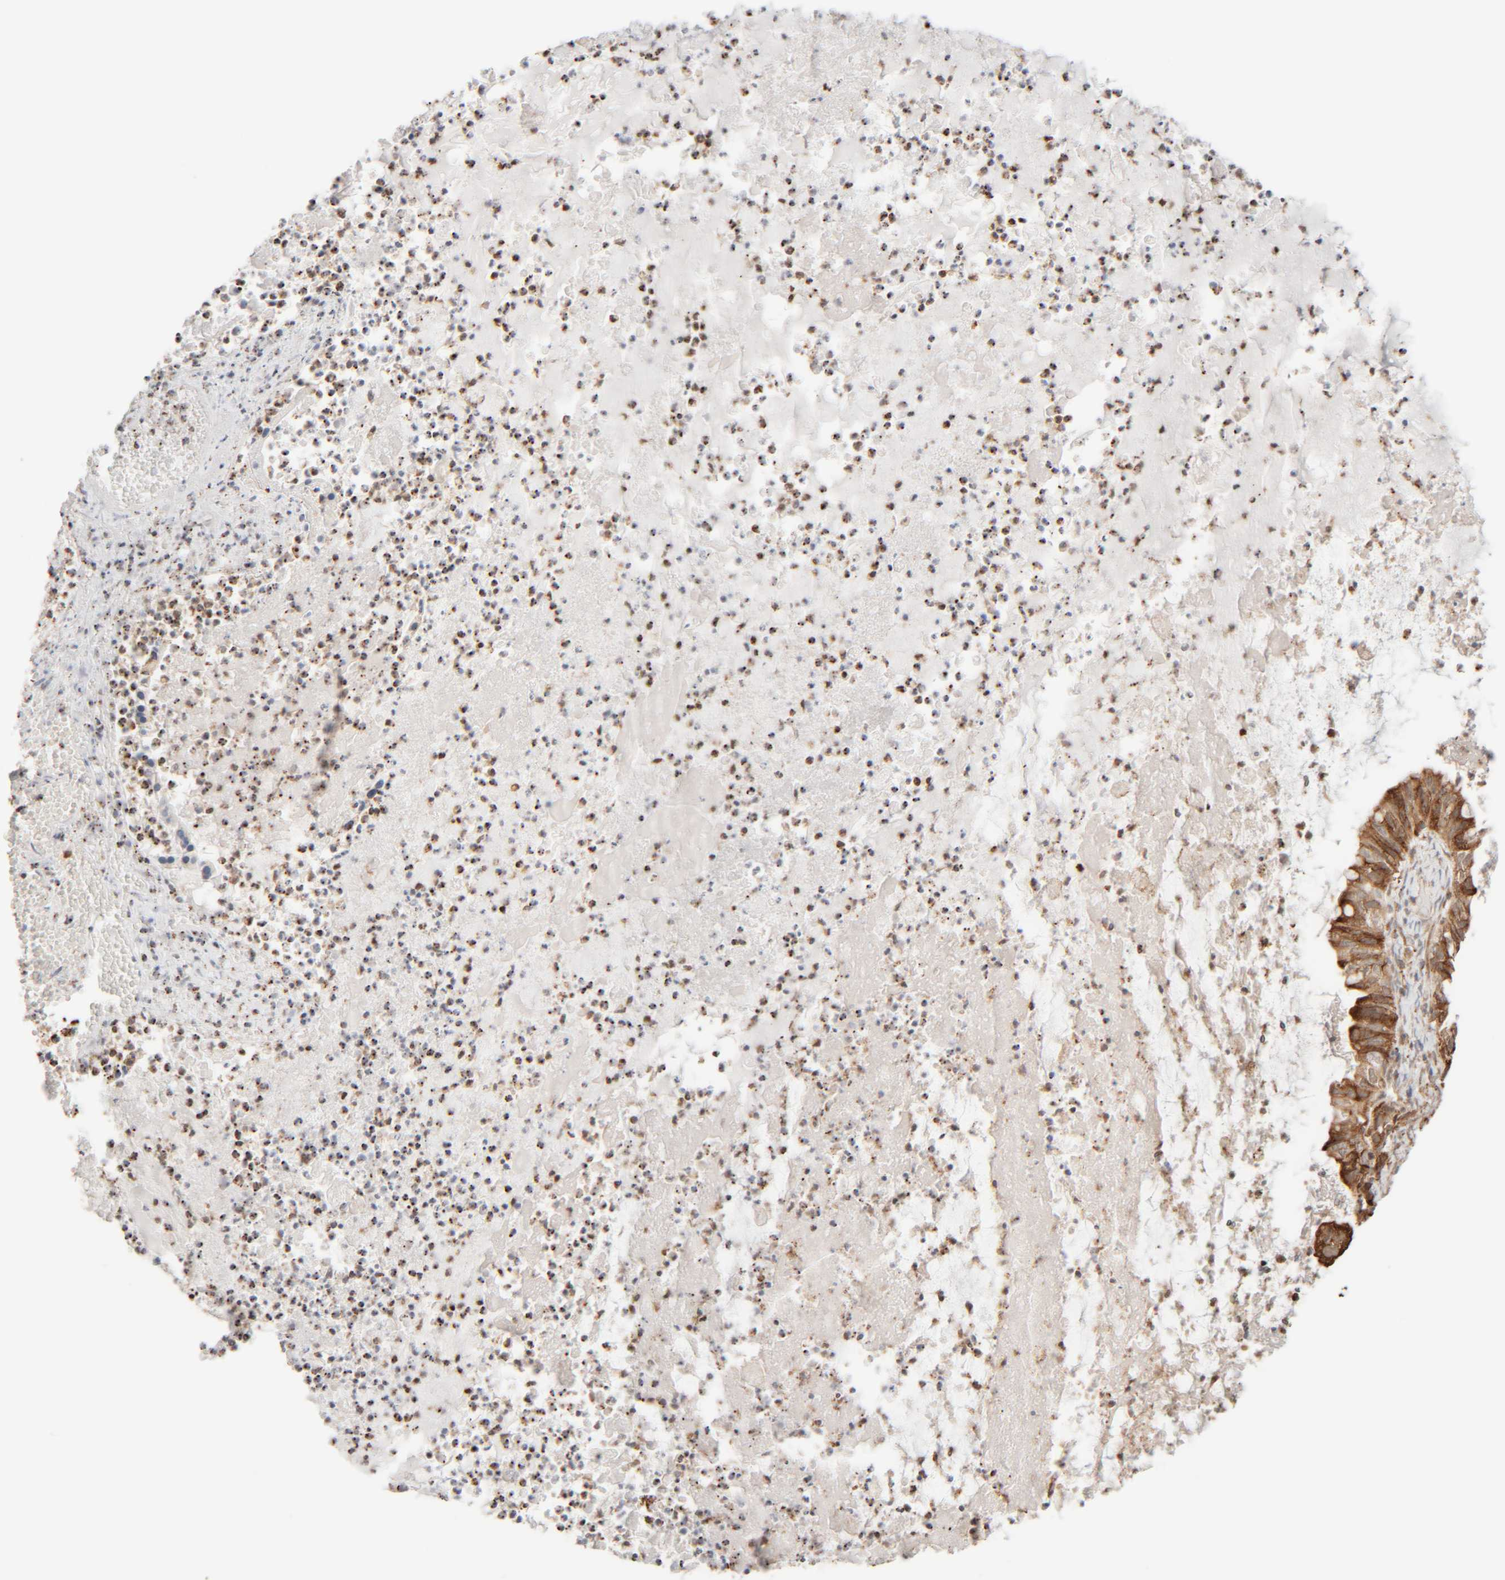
{"staining": {"intensity": "moderate", "quantity": ">75%", "location": "cytoplasmic/membranous"}, "tissue": "ovarian cancer", "cell_type": "Tumor cells", "image_type": "cancer", "snomed": [{"axis": "morphology", "description": "Cystadenocarcinoma, mucinous, NOS"}, {"axis": "topography", "description": "Ovary"}], "caption": "Protein expression analysis of human ovarian cancer reveals moderate cytoplasmic/membranous staining in approximately >75% of tumor cells.", "gene": "INTS1", "patient": {"sex": "female", "age": 80}}